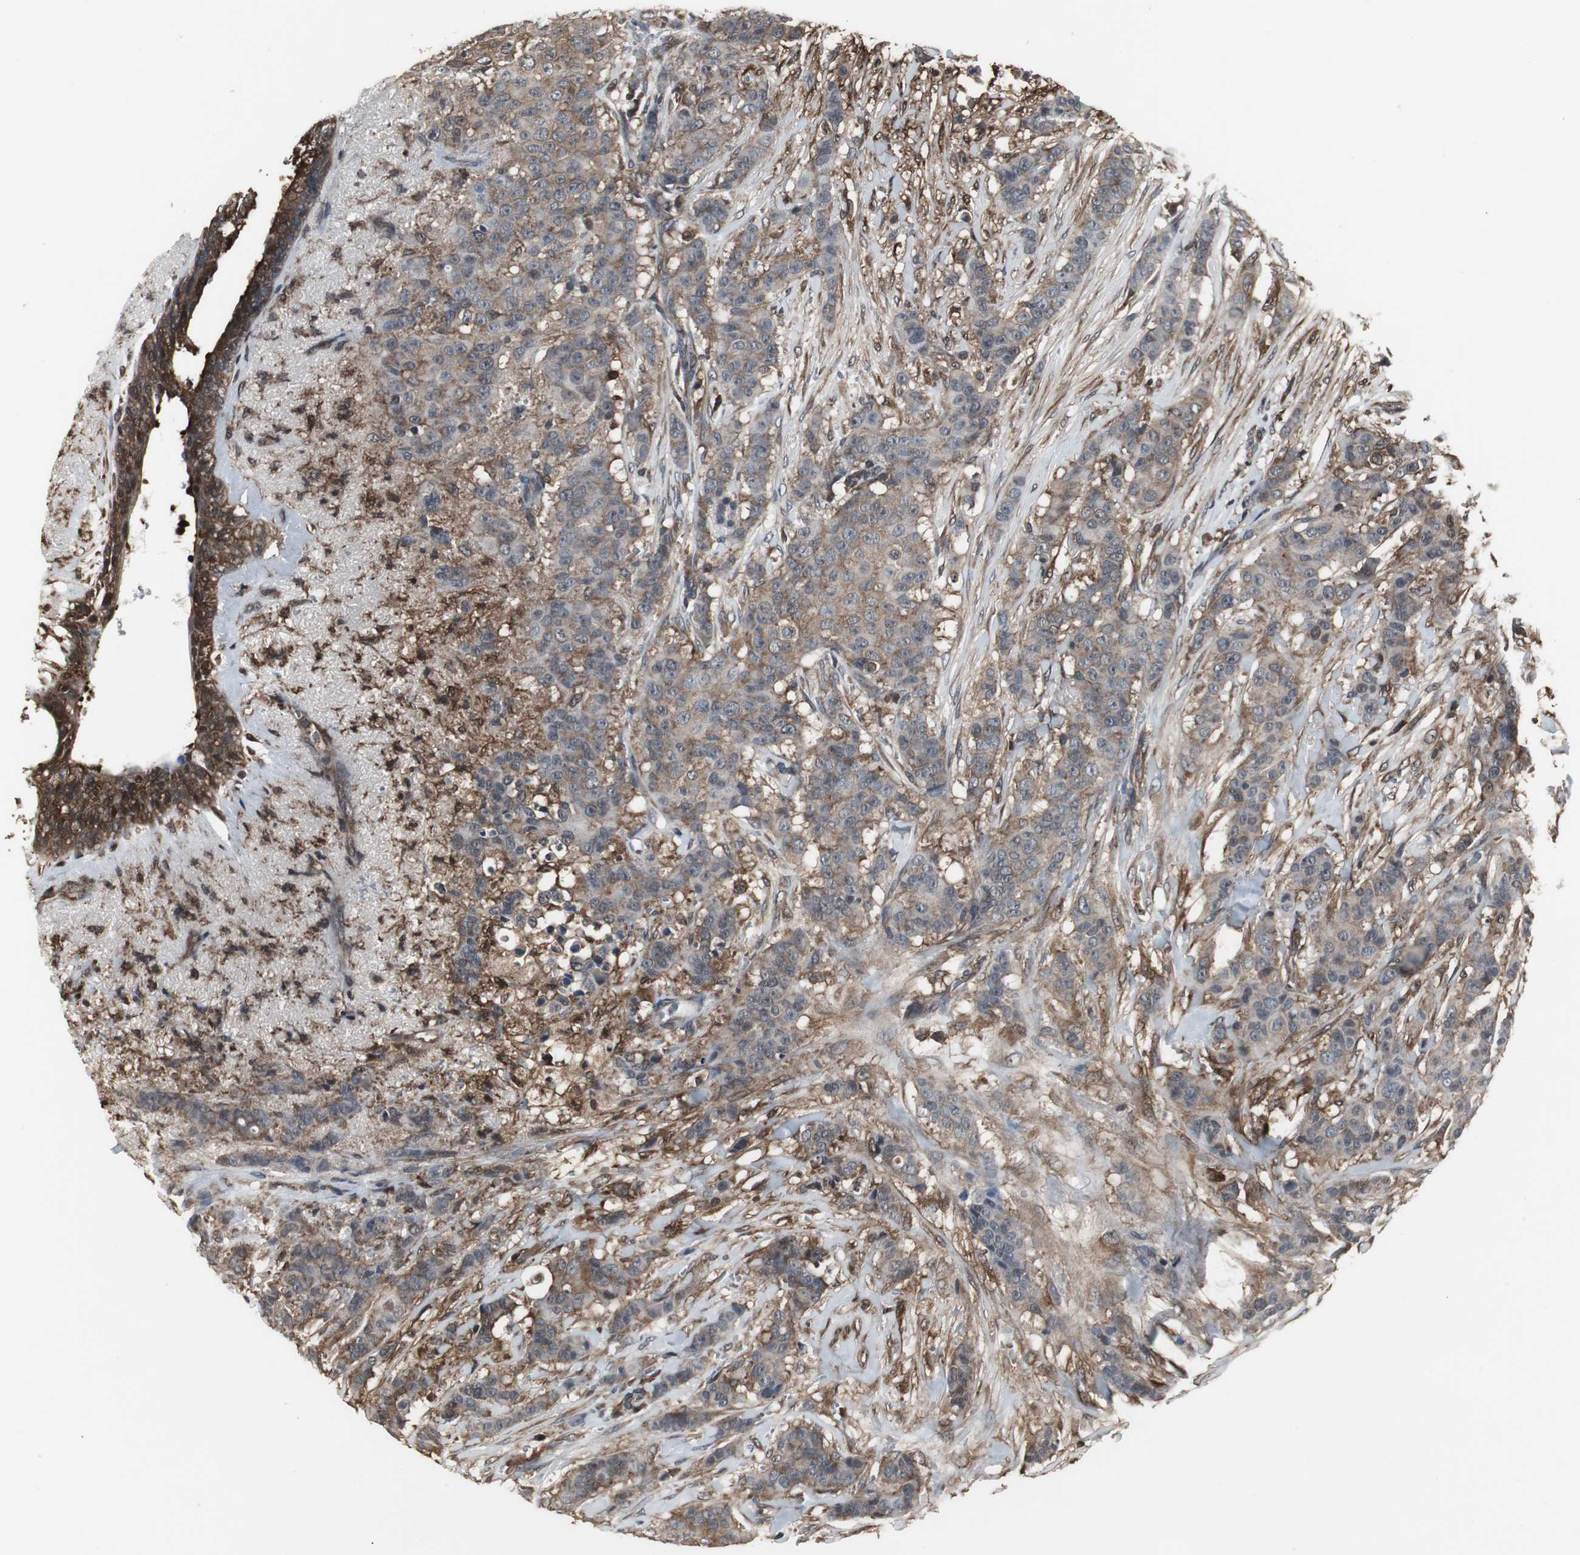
{"staining": {"intensity": "moderate", "quantity": ">75%", "location": "cytoplasmic/membranous"}, "tissue": "breast cancer", "cell_type": "Tumor cells", "image_type": "cancer", "snomed": [{"axis": "morphology", "description": "Duct carcinoma"}, {"axis": "topography", "description": "Breast"}], "caption": "Human breast infiltrating ductal carcinoma stained with a protein marker displays moderate staining in tumor cells.", "gene": "ZSCAN22", "patient": {"sex": "female", "age": 40}}